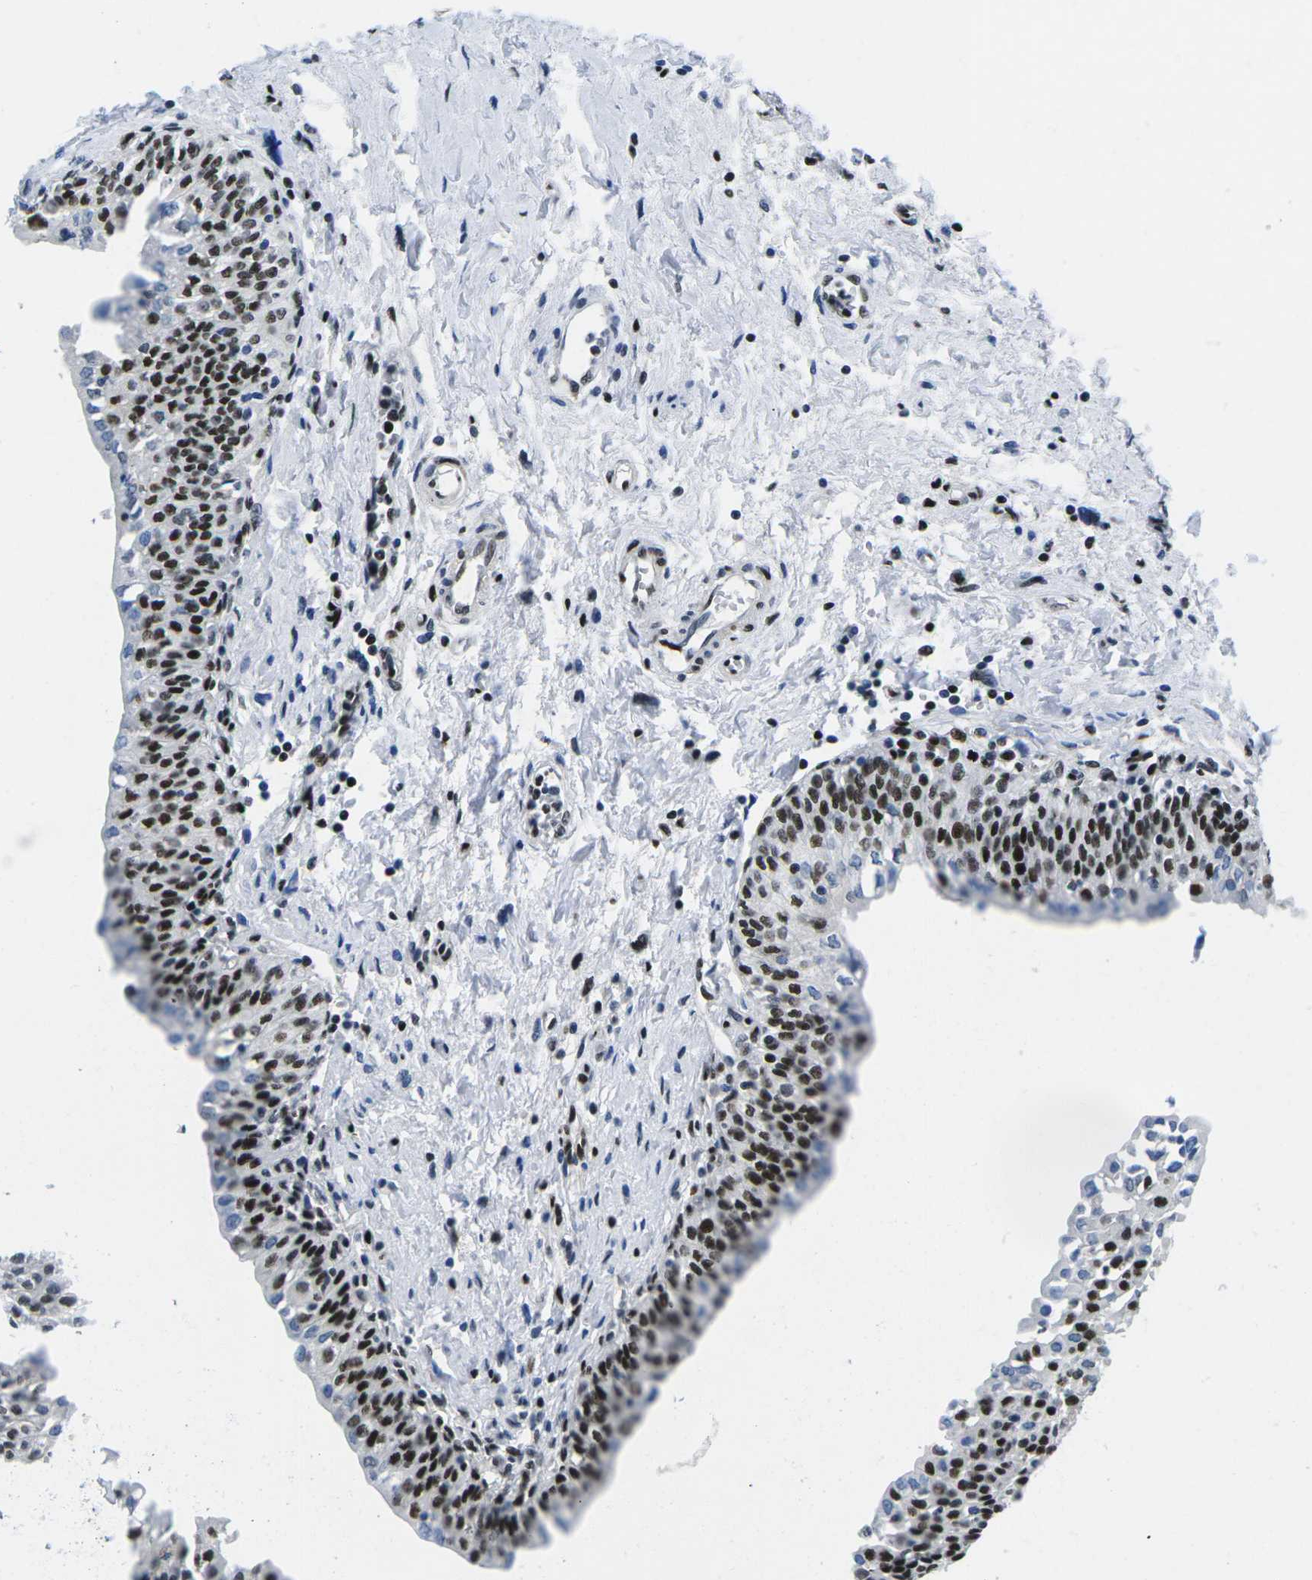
{"staining": {"intensity": "strong", "quantity": "25%-75%", "location": "nuclear"}, "tissue": "urinary bladder", "cell_type": "Urothelial cells", "image_type": "normal", "snomed": [{"axis": "morphology", "description": "Normal tissue, NOS"}, {"axis": "topography", "description": "Urinary bladder"}], "caption": "Strong nuclear staining for a protein is identified in about 25%-75% of urothelial cells of unremarkable urinary bladder using IHC.", "gene": "ATF1", "patient": {"sex": "male", "age": 55}}